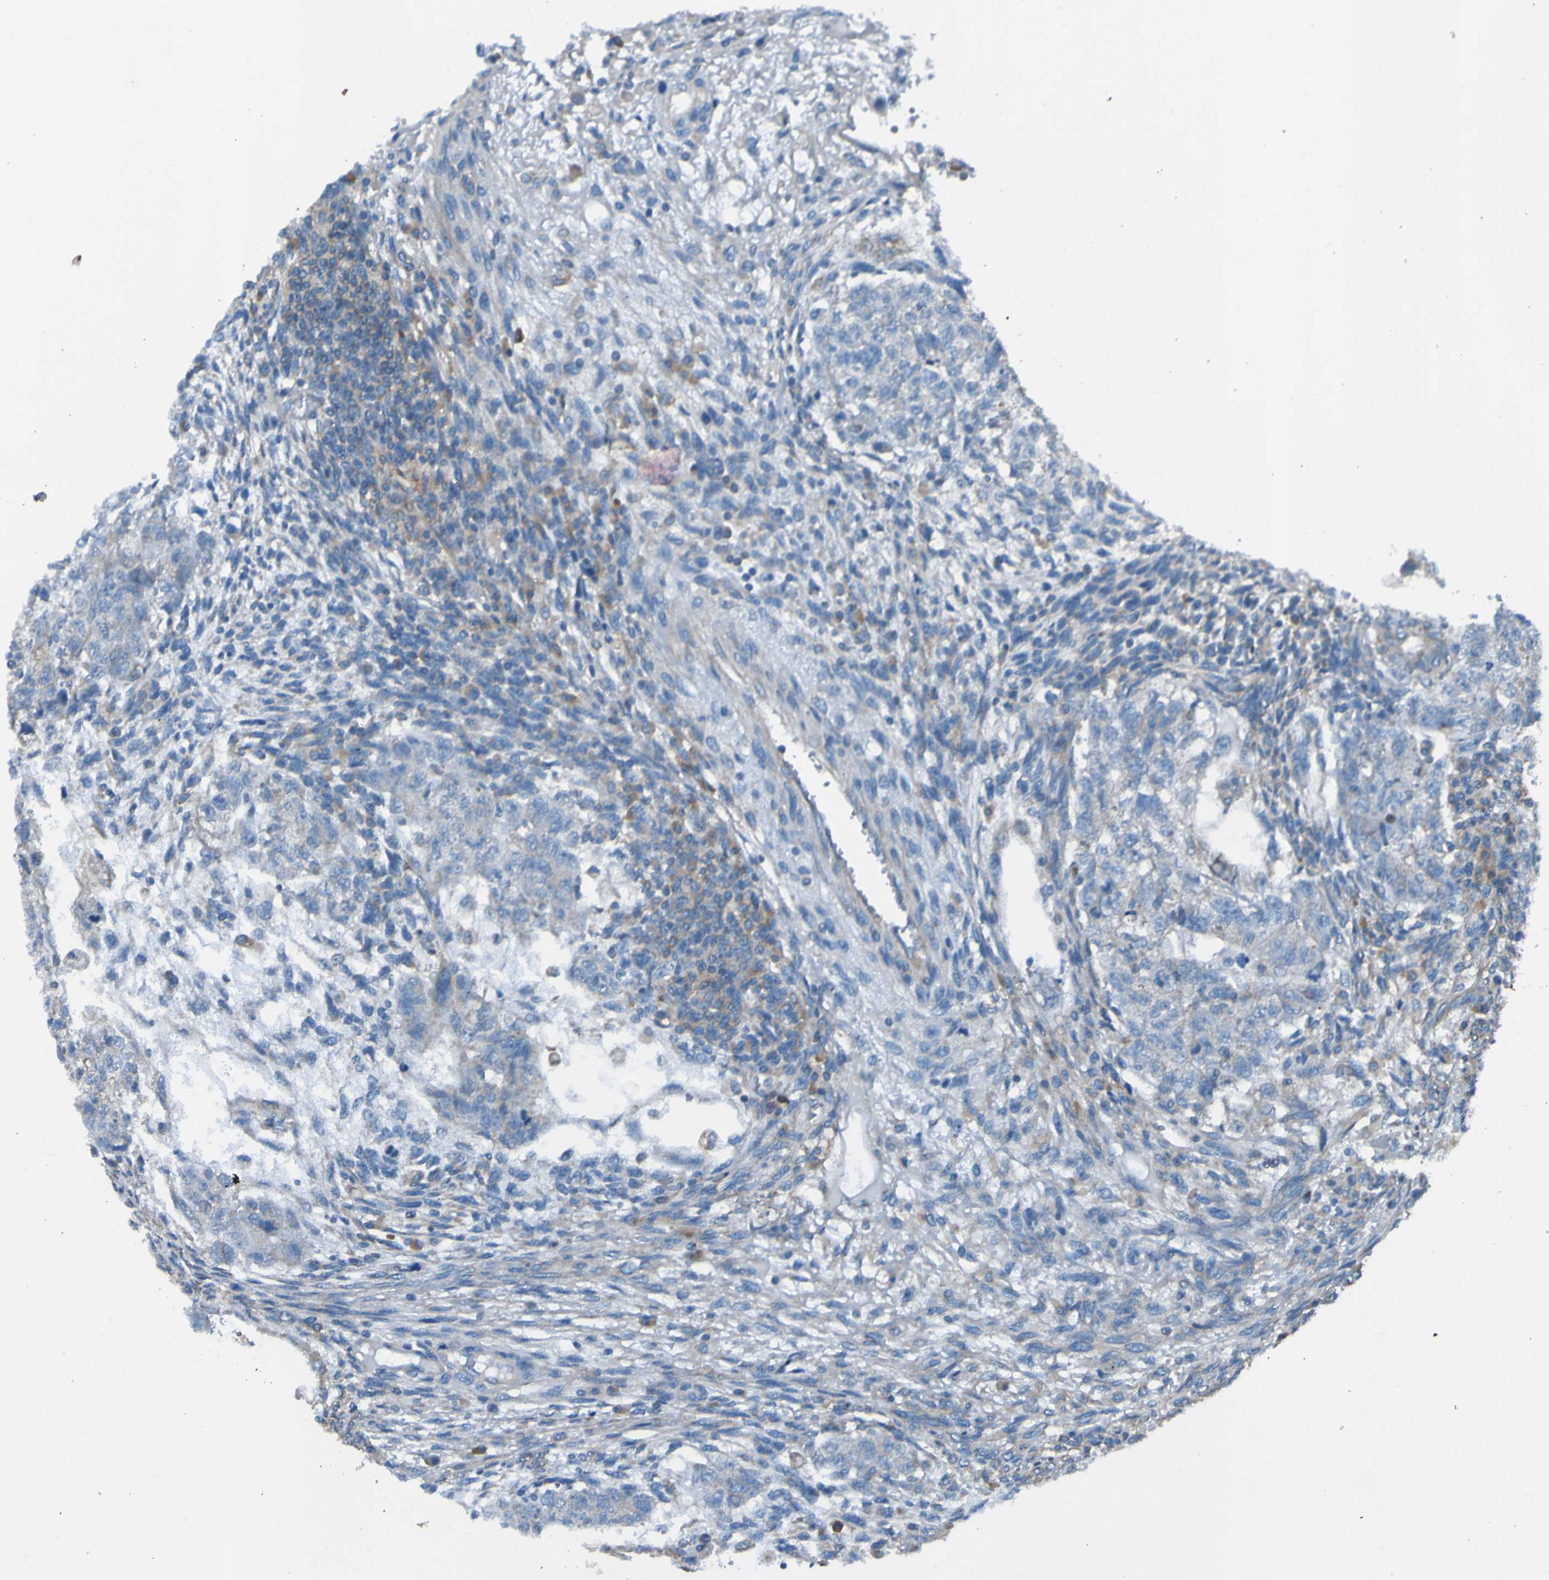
{"staining": {"intensity": "weak", "quantity": "<25%", "location": "cytoplasmic/membranous"}, "tissue": "testis cancer", "cell_type": "Tumor cells", "image_type": "cancer", "snomed": [{"axis": "morphology", "description": "Normal tissue, NOS"}, {"axis": "morphology", "description": "Carcinoma, Embryonal, NOS"}, {"axis": "topography", "description": "Testis"}], "caption": "Testis embryonal carcinoma stained for a protein using IHC reveals no staining tumor cells.", "gene": "RAB5B", "patient": {"sex": "male", "age": 36}}